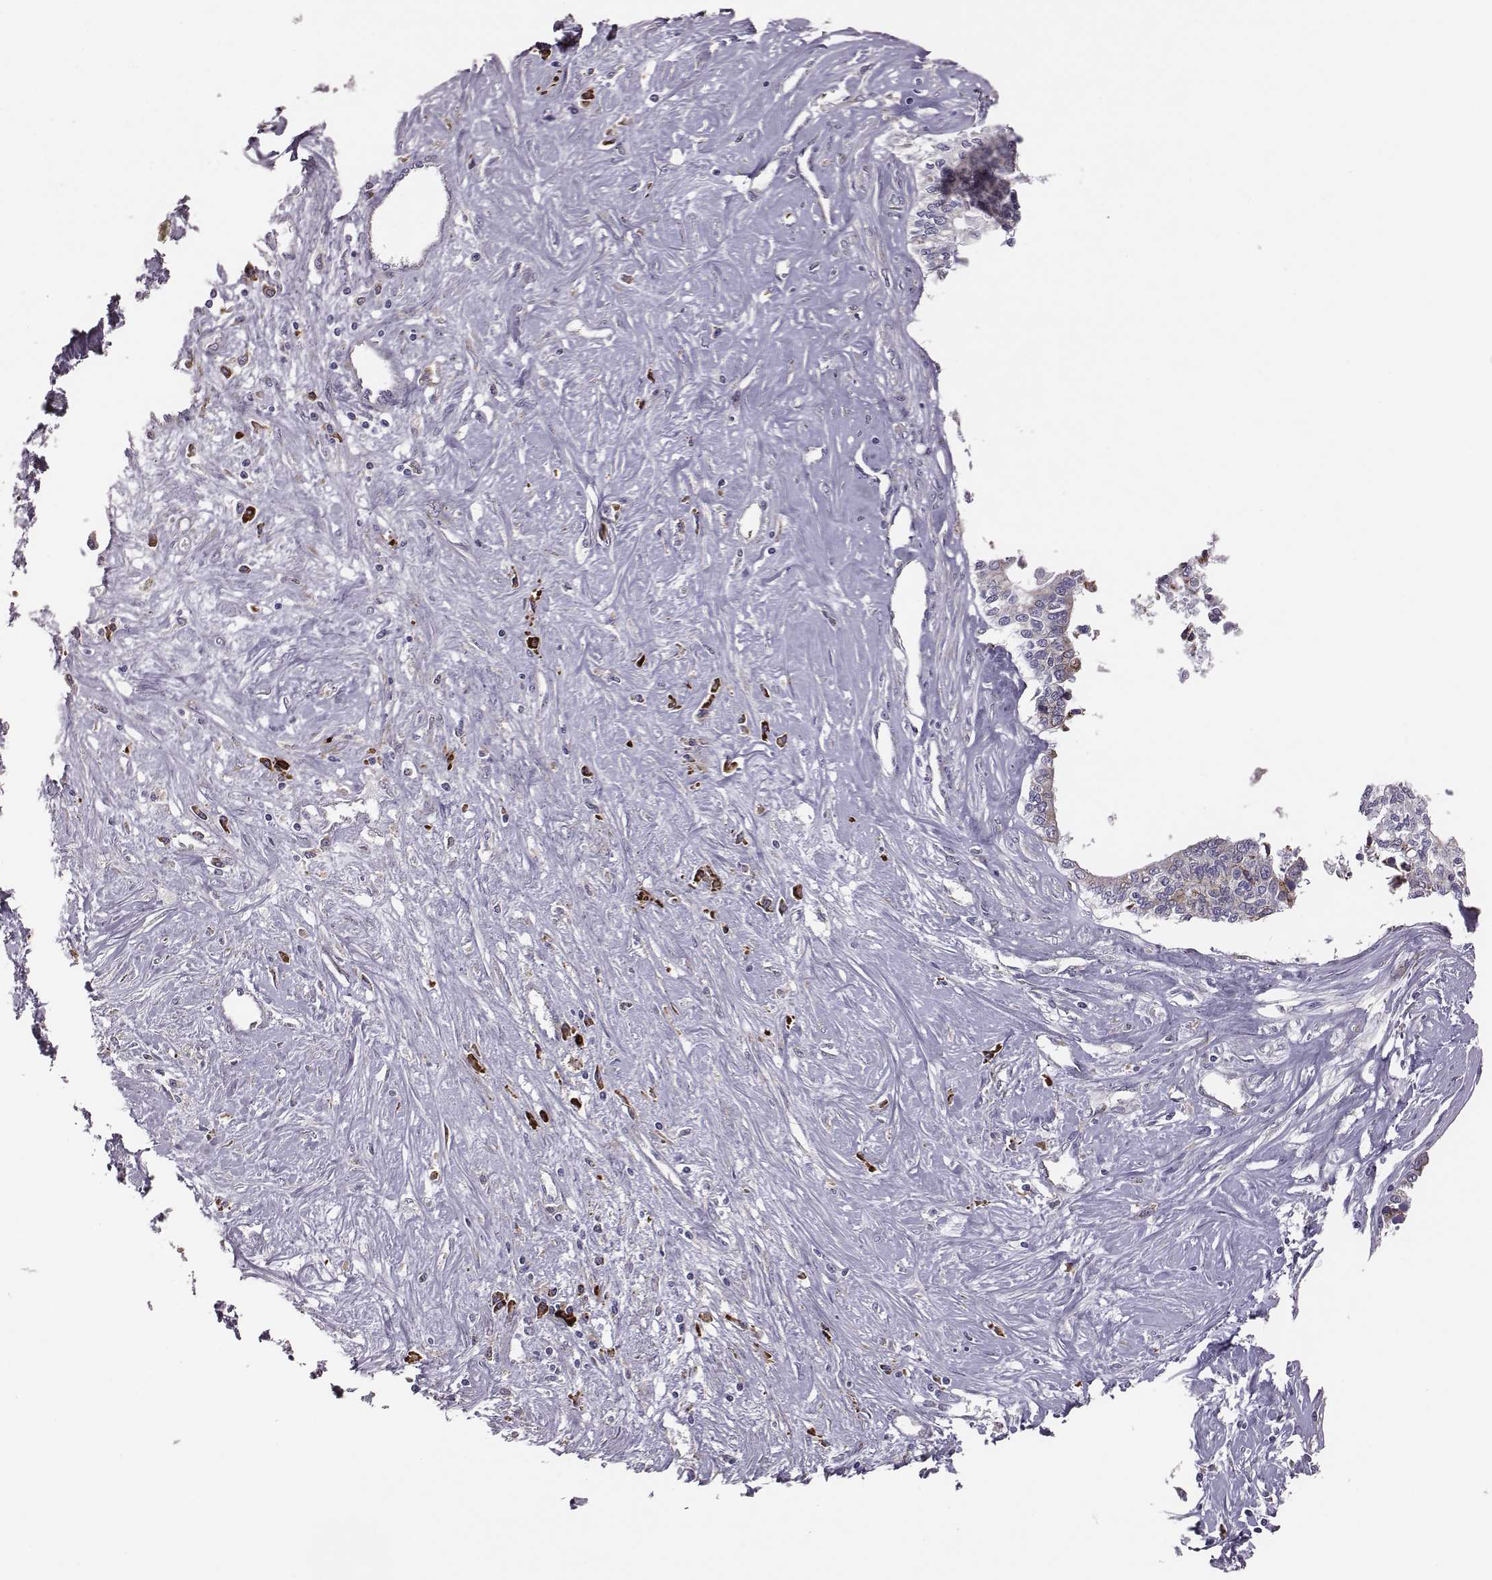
{"staining": {"intensity": "negative", "quantity": "none", "location": "none"}, "tissue": "liver cancer", "cell_type": "Tumor cells", "image_type": "cancer", "snomed": [{"axis": "morphology", "description": "Cholangiocarcinoma"}, {"axis": "topography", "description": "Liver"}], "caption": "A micrograph of liver cholangiocarcinoma stained for a protein displays no brown staining in tumor cells. The staining was performed using DAB (3,3'-diaminobenzidine) to visualize the protein expression in brown, while the nuclei were stained in blue with hematoxylin (Magnification: 20x).", "gene": "SELENOI", "patient": {"sex": "female", "age": 61}}